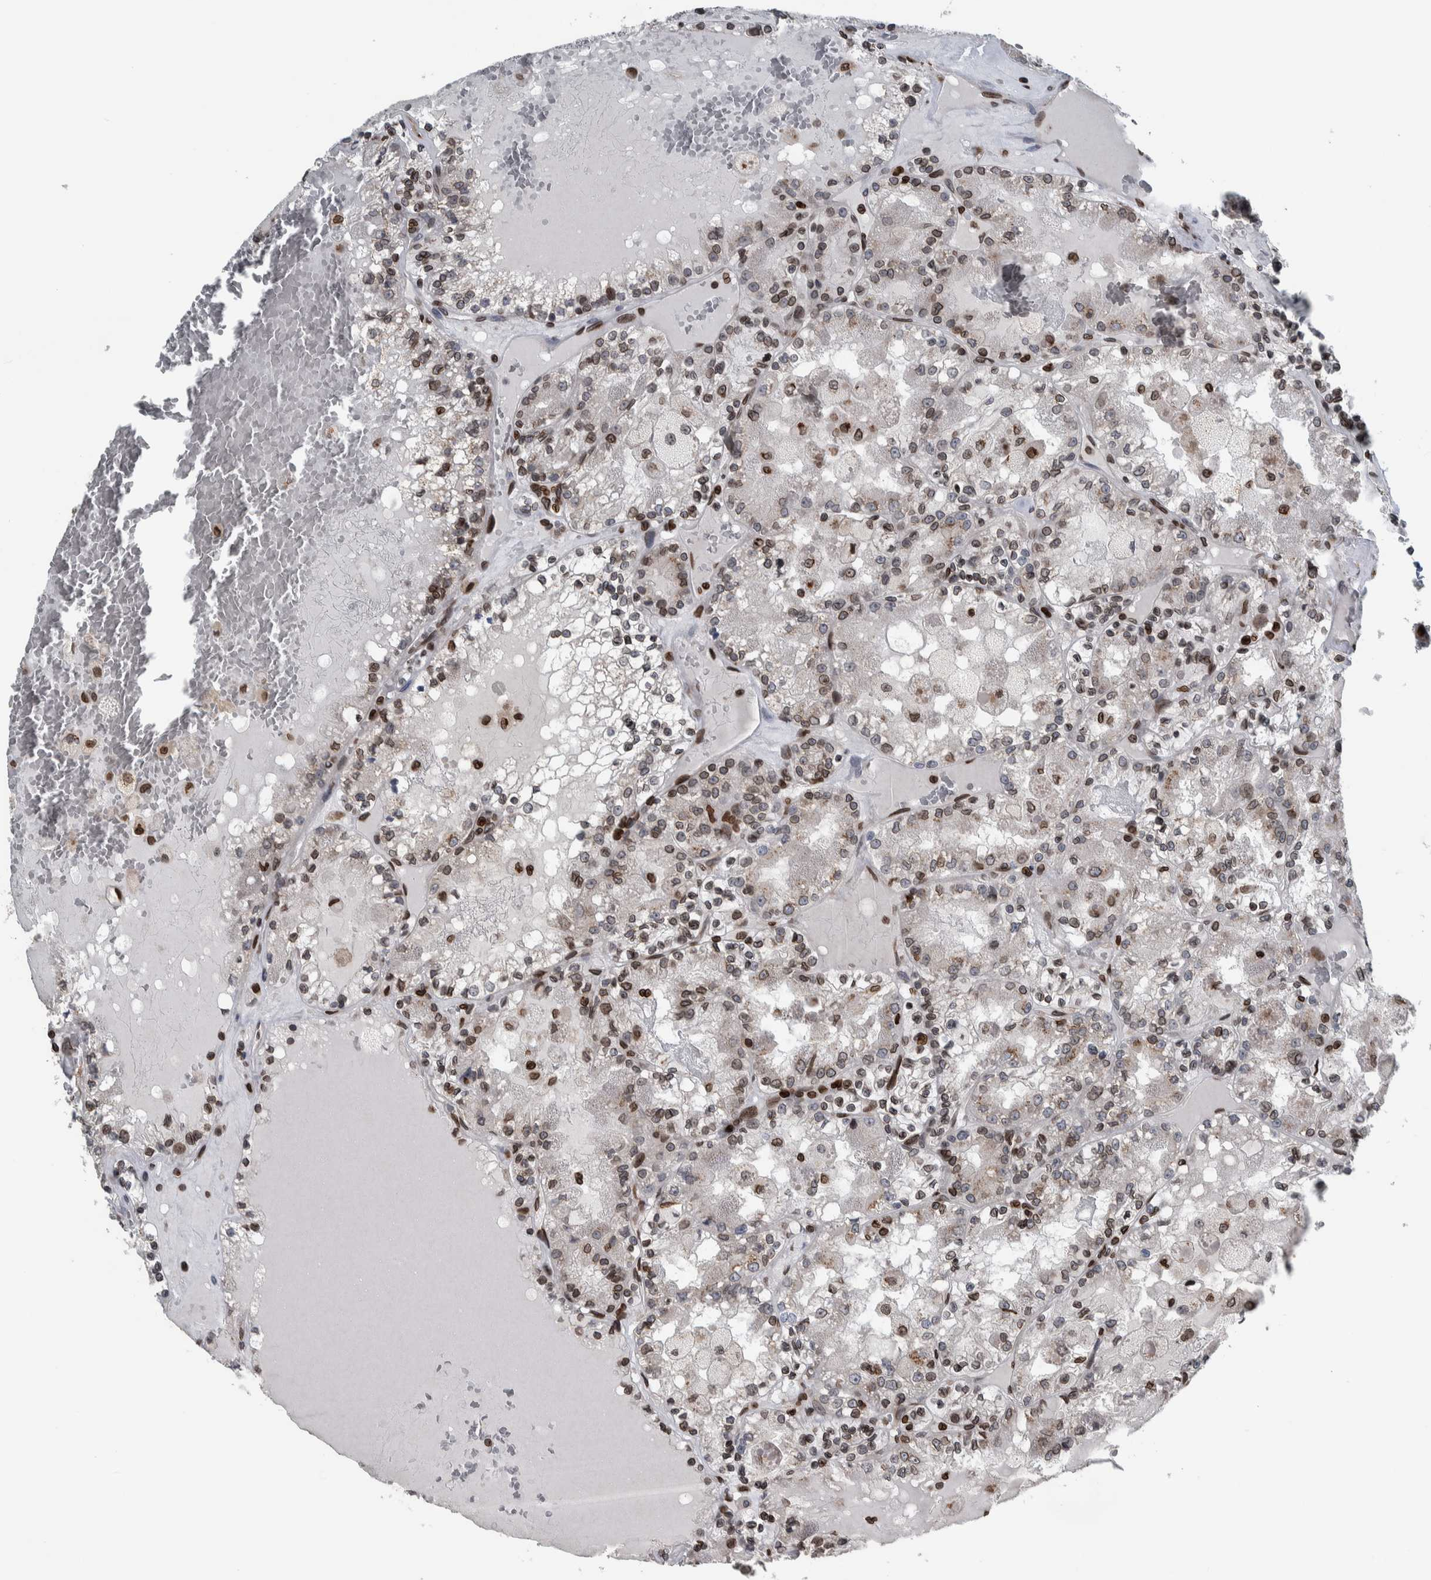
{"staining": {"intensity": "moderate", "quantity": "<25%", "location": "cytoplasmic/membranous,nuclear"}, "tissue": "renal cancer", "cell_type": "Tumor cells", "image_type": "cancer", "snomed": [{"axis": "morphology", "description": "Adenocarcinoma, NOS"}, {"axis": "topography", "description": "Kidney"}], "caption": "Adenocarcinoma (renal) stained for a protein shows moderate cytoplasmic/membranous and nuclear positivity in tumor cells.", "gene": "FAM135B", "patient": {"sex": "female", "age": 56}}